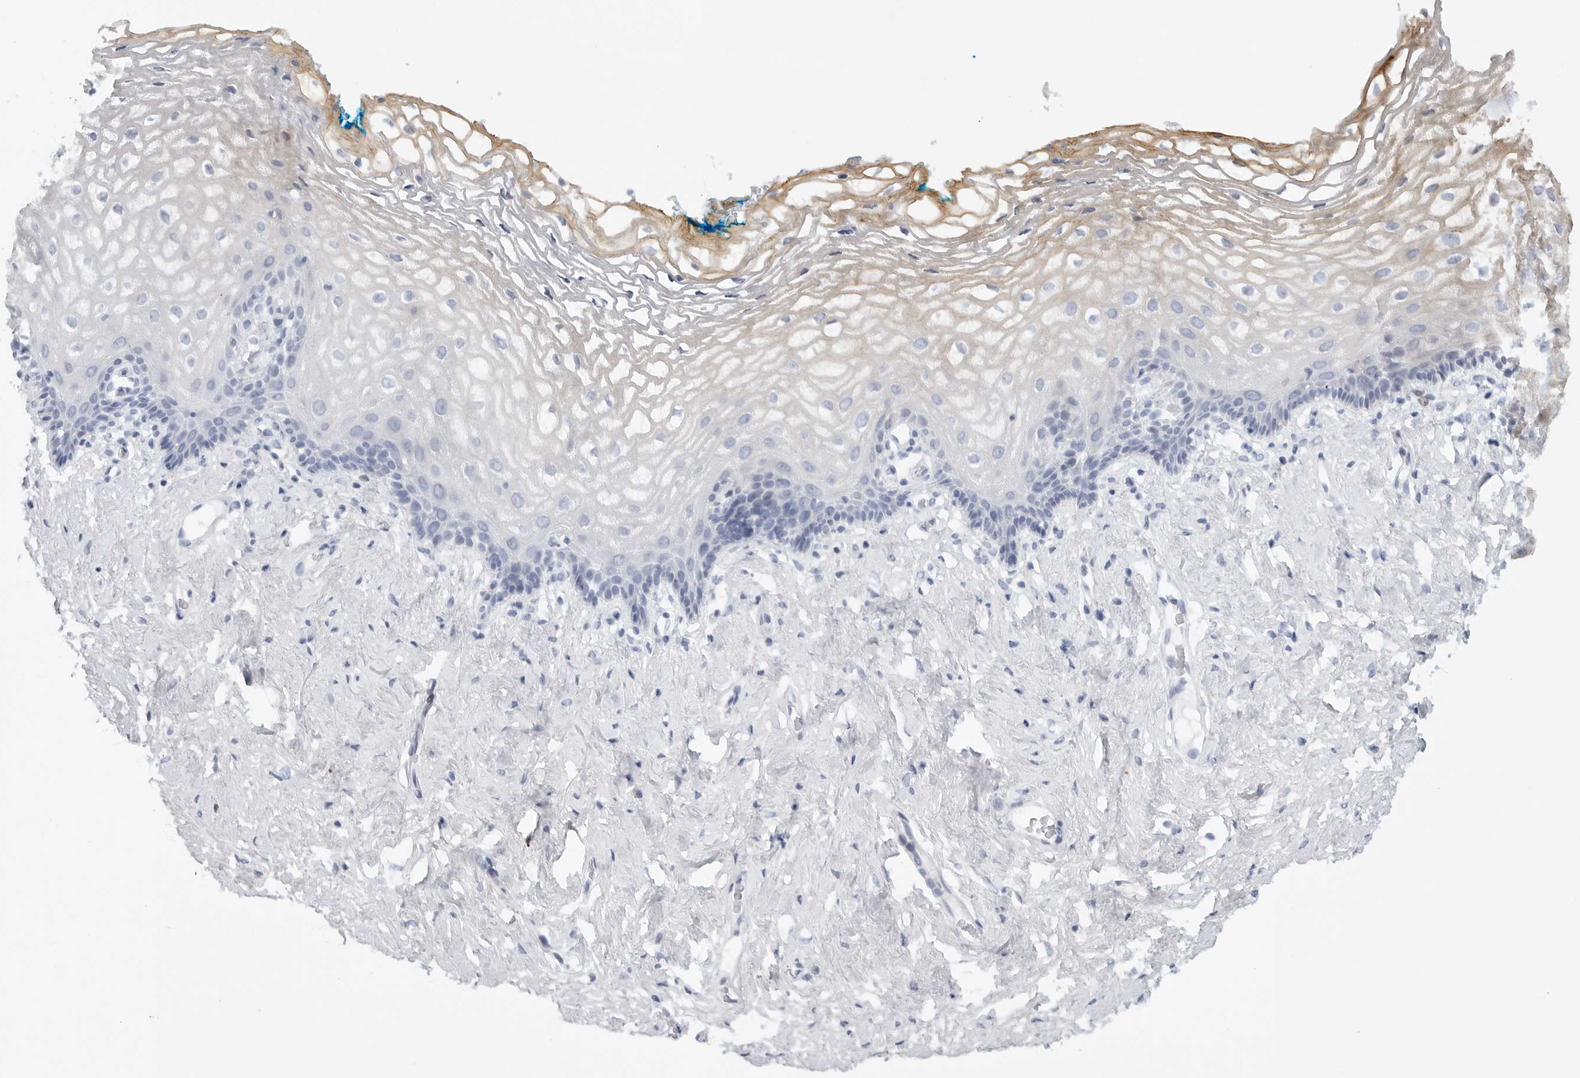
{"staining": {"intensity": "moderate", "quantity": "<25%", "location": "cytoplasmic/membranous"}, "tissue": "vagina", "cell_type": "Squamous epithelial cells", "image_type": "normal", "snomed": [{"axis": "morphology", "description": "Normal tissue, NOS"}, {"axis": "morphology", "description": "Adenocarcinoma, NOS"}, {"axis": "topography", "description": "Rectum"}, {"axis": "topography", "description": "Vagina"}], "caption": "DAB immunohistochemical staining of benign human vagina displays moderate cytoplasmic/membranous protein positivity in about <25% of squamous epithelial cells.", "gene": "TNR", "patient": {"sex": "female", "age": 71}}